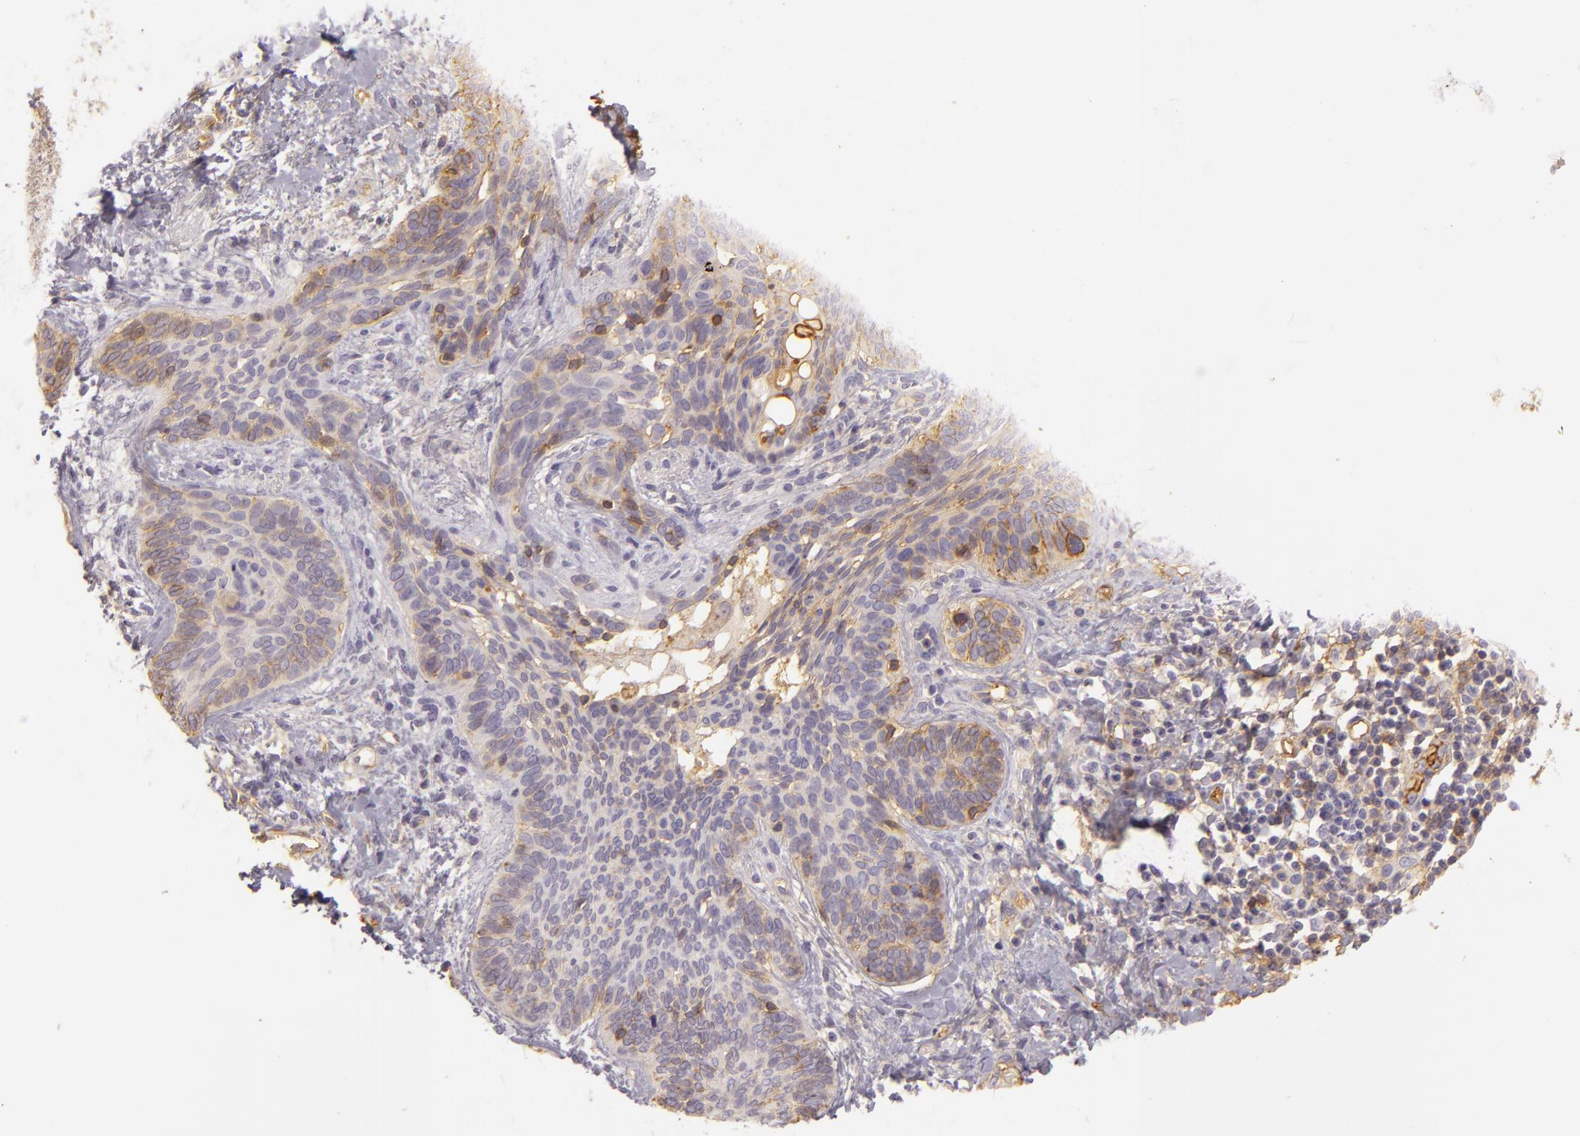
{"staining": {"intensity": "moderate", "quantity": ">75%", "location": "cytoplasmic/membranous"}, "tissue": "skin cancer", "cell_type": "Tumor cells", "image_type": "cancer", "snomed": [{"axis": "morphology", "description": "Basal cell carcinoma"}, {"axis": "topography", "description": "Skin"}], "caption": "There is medium levels of moderate cytoplasmic/membranous expression in tumor cells of skin basal cell carcinoma, as demonstrated by immunohistochemical staining (brown color).", "gene": "CD59", "patient": {"sex": "female", "age": 81}}